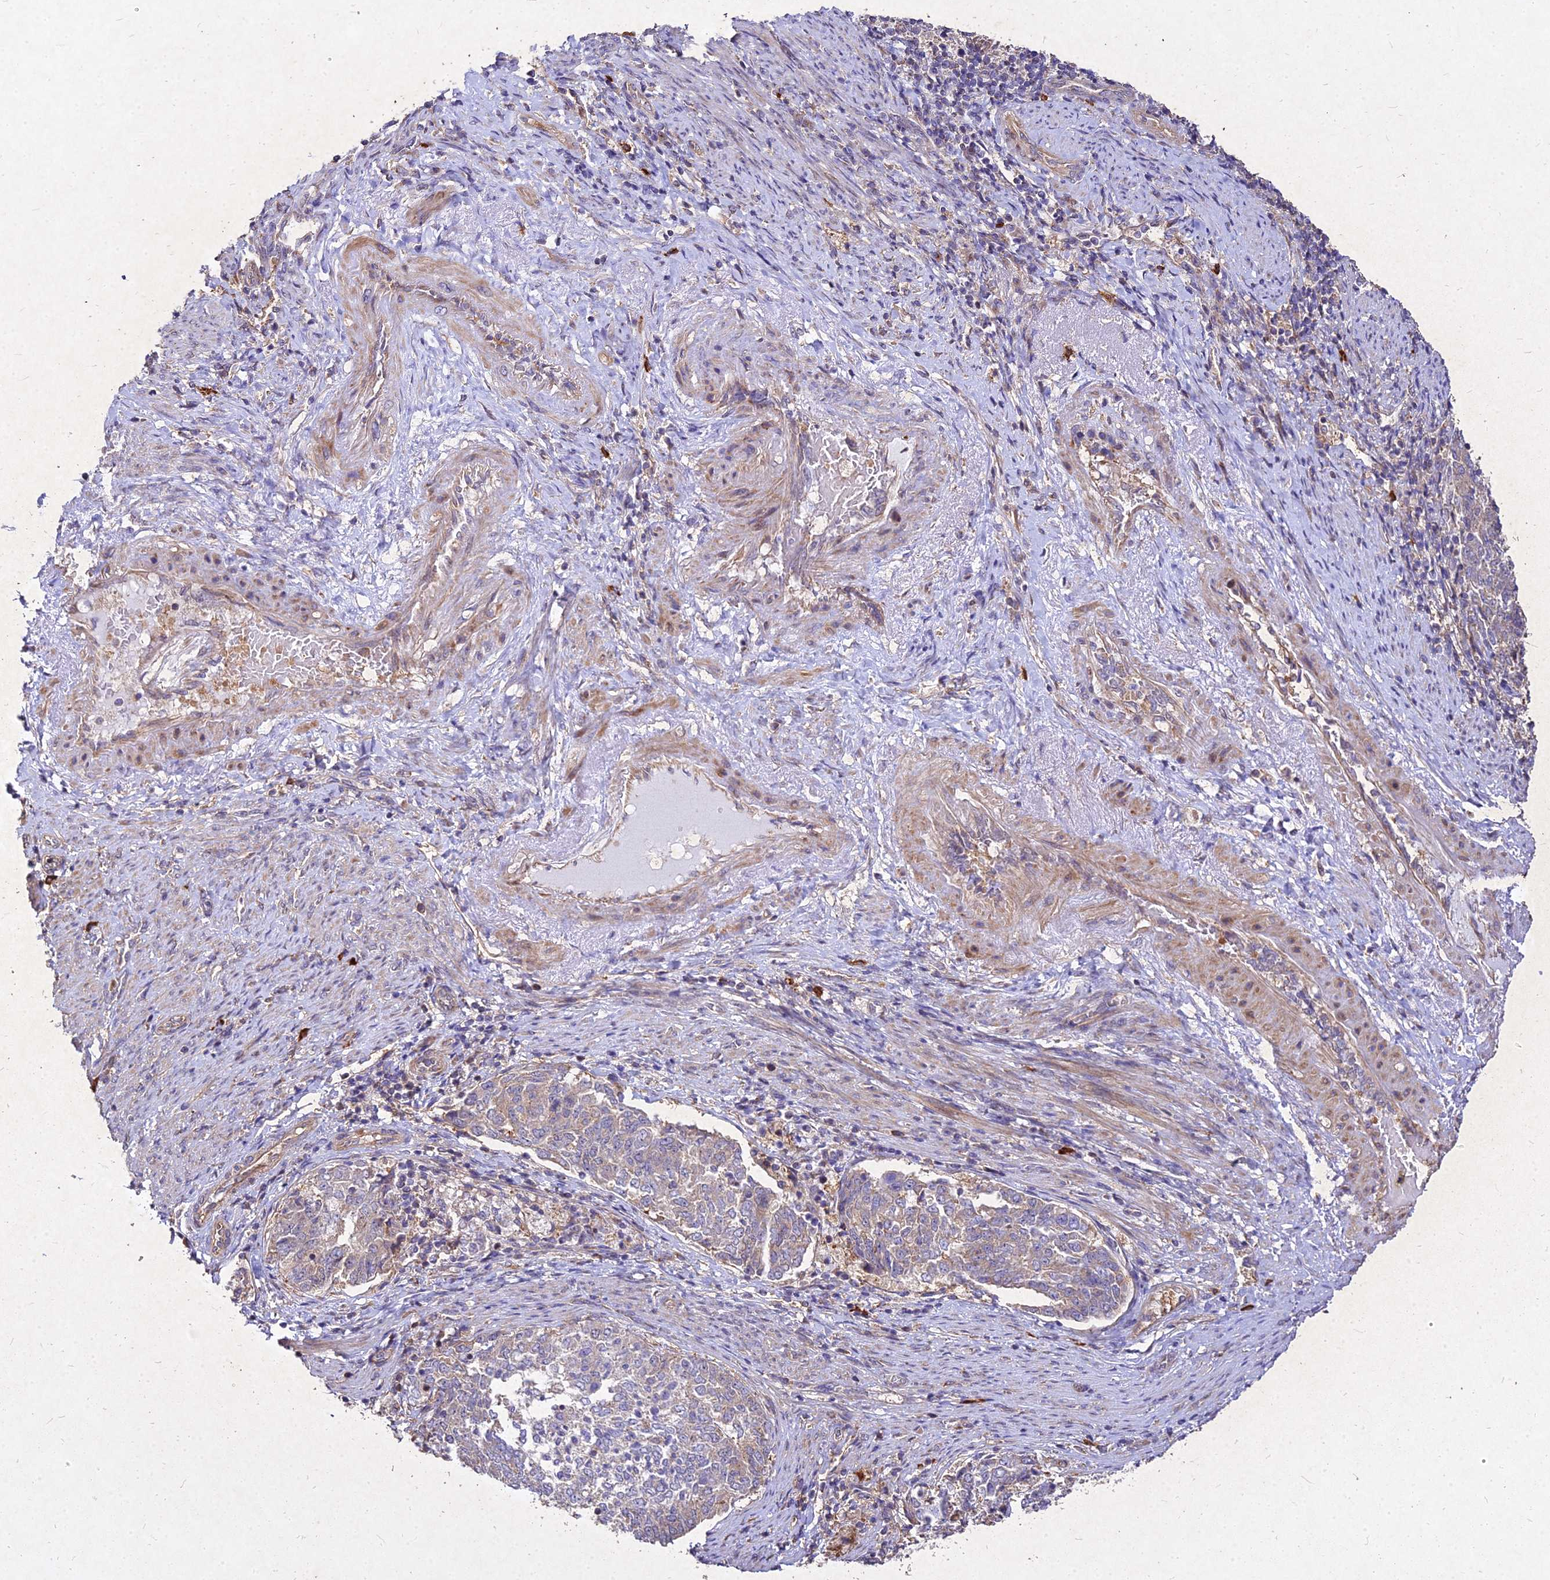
{"staining": {"intensity": "moderate", "quantity": "25%-75%", "location": "cytoplasmic/membranous"}, "tissue": "endometrial cancer", "cell_type": "Tumor cells", "image_type": "cancer", "snomed": [{"axis": "morphology", "description": "Adenocarcinoma, NOS"}, {"axis": "topography", "description": "Endometrium"}], "caption": "About 25%-75% of tumor cells in human endometrial adenocarcinoma demonstrate moderate cytoplasmic/membranous protein expression as visualized by brown immunohistochemical staining.", "gene": "SKA1", "patient": {"sex": "female", "age": 80}}